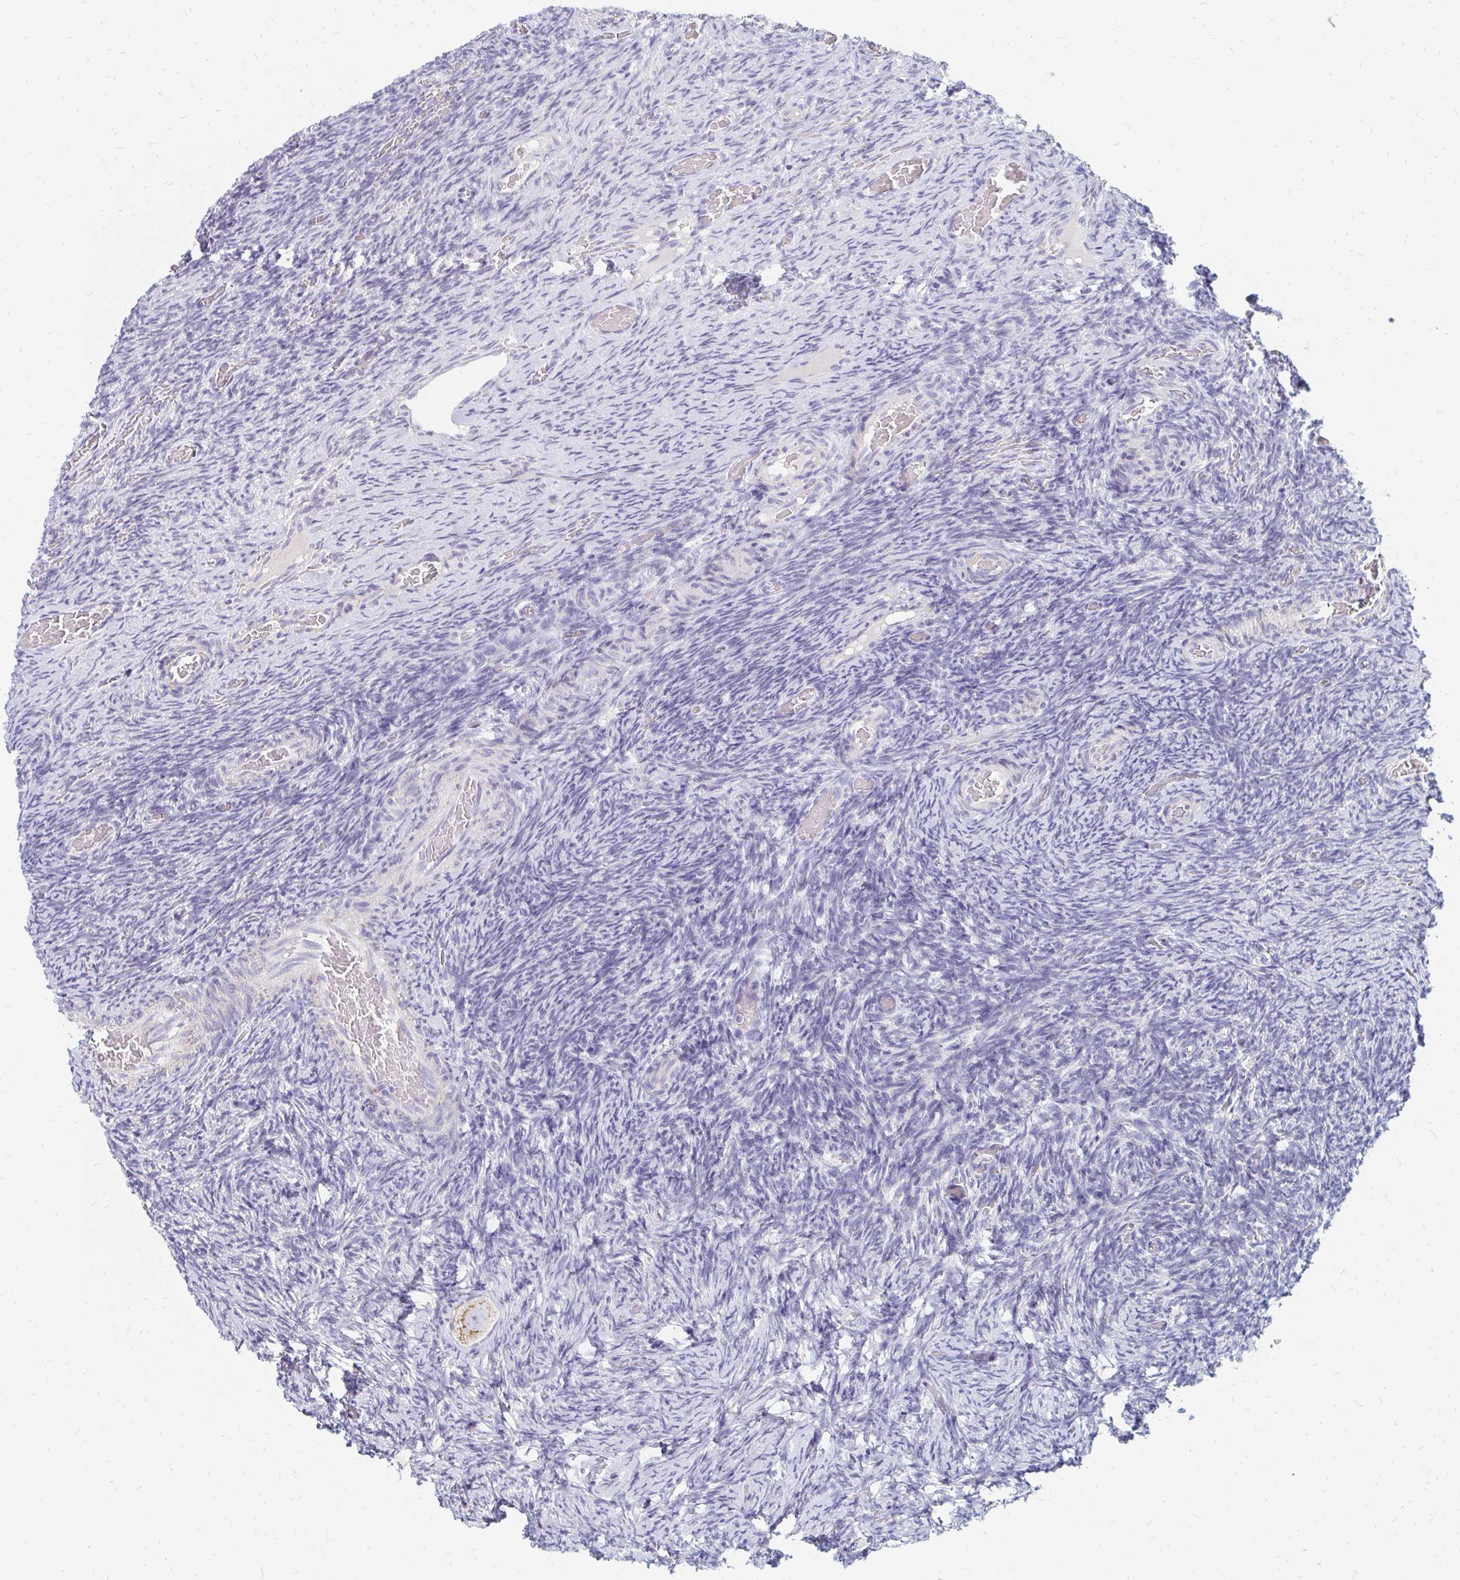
{"staining": {"intensity": "moderate", "quantity": "25%-75%", "location": "cytoplasmic/membranous"}, "tissue": "ovary", "cell_type": "Follicle cells", "image_type": "normal", "snomed": [{"axis": "morphology", "description": "Normal tissue, NOS"}, {"axis": "topography", "description": "Ovary"}], "caption": "Immunohistochemical staining of unremarkable ovary demonstrates moderate cytoplasmic/membranous protein expression in about 25%-75% of follicle cells. (Brightfield microscopy of DAB IHC at high magnification).", "gene": "OR10V1", "patient": {"sex": "female", "age": 34}}